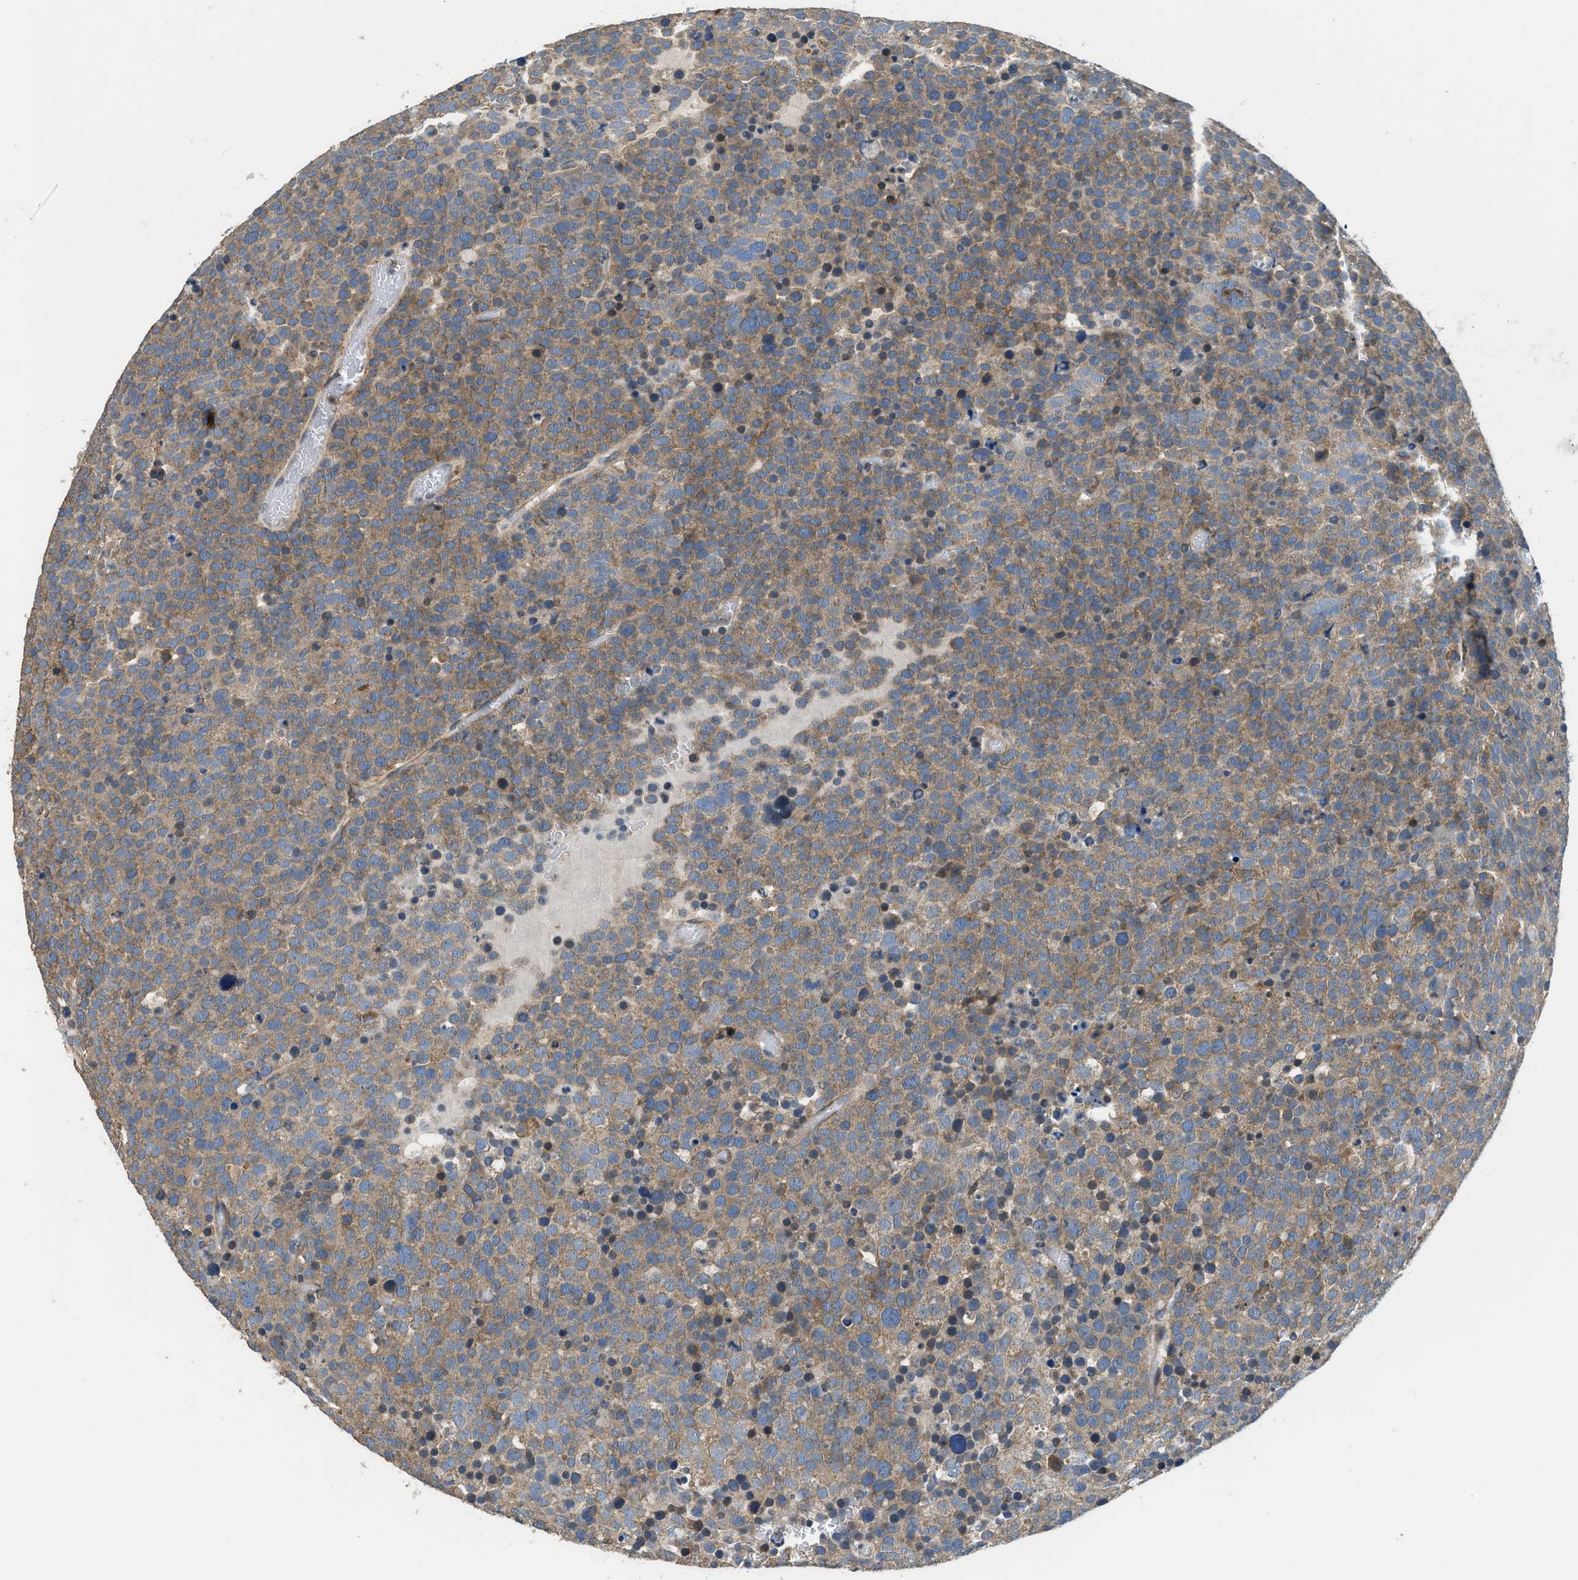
{"staining": {"intensity": "moderate", "quantity": ">75%", "location": "cytoplasmic/membranous"}, "tissue": "testis cancer", "cell_type": "Tumor cells", "image_type": "cancer", "snomed": [{"axis": "morphology", "description": "Seminoma, NOS"}, {"axis": "topography", "description": "Testis"}], "caption": "An image of testis seminoma stained for a protein displays moderate cytoplasmic/membranous brown staining in tumor cells.", "gene": "SSH2", "patient": {"sex": "male", "age": 71}}